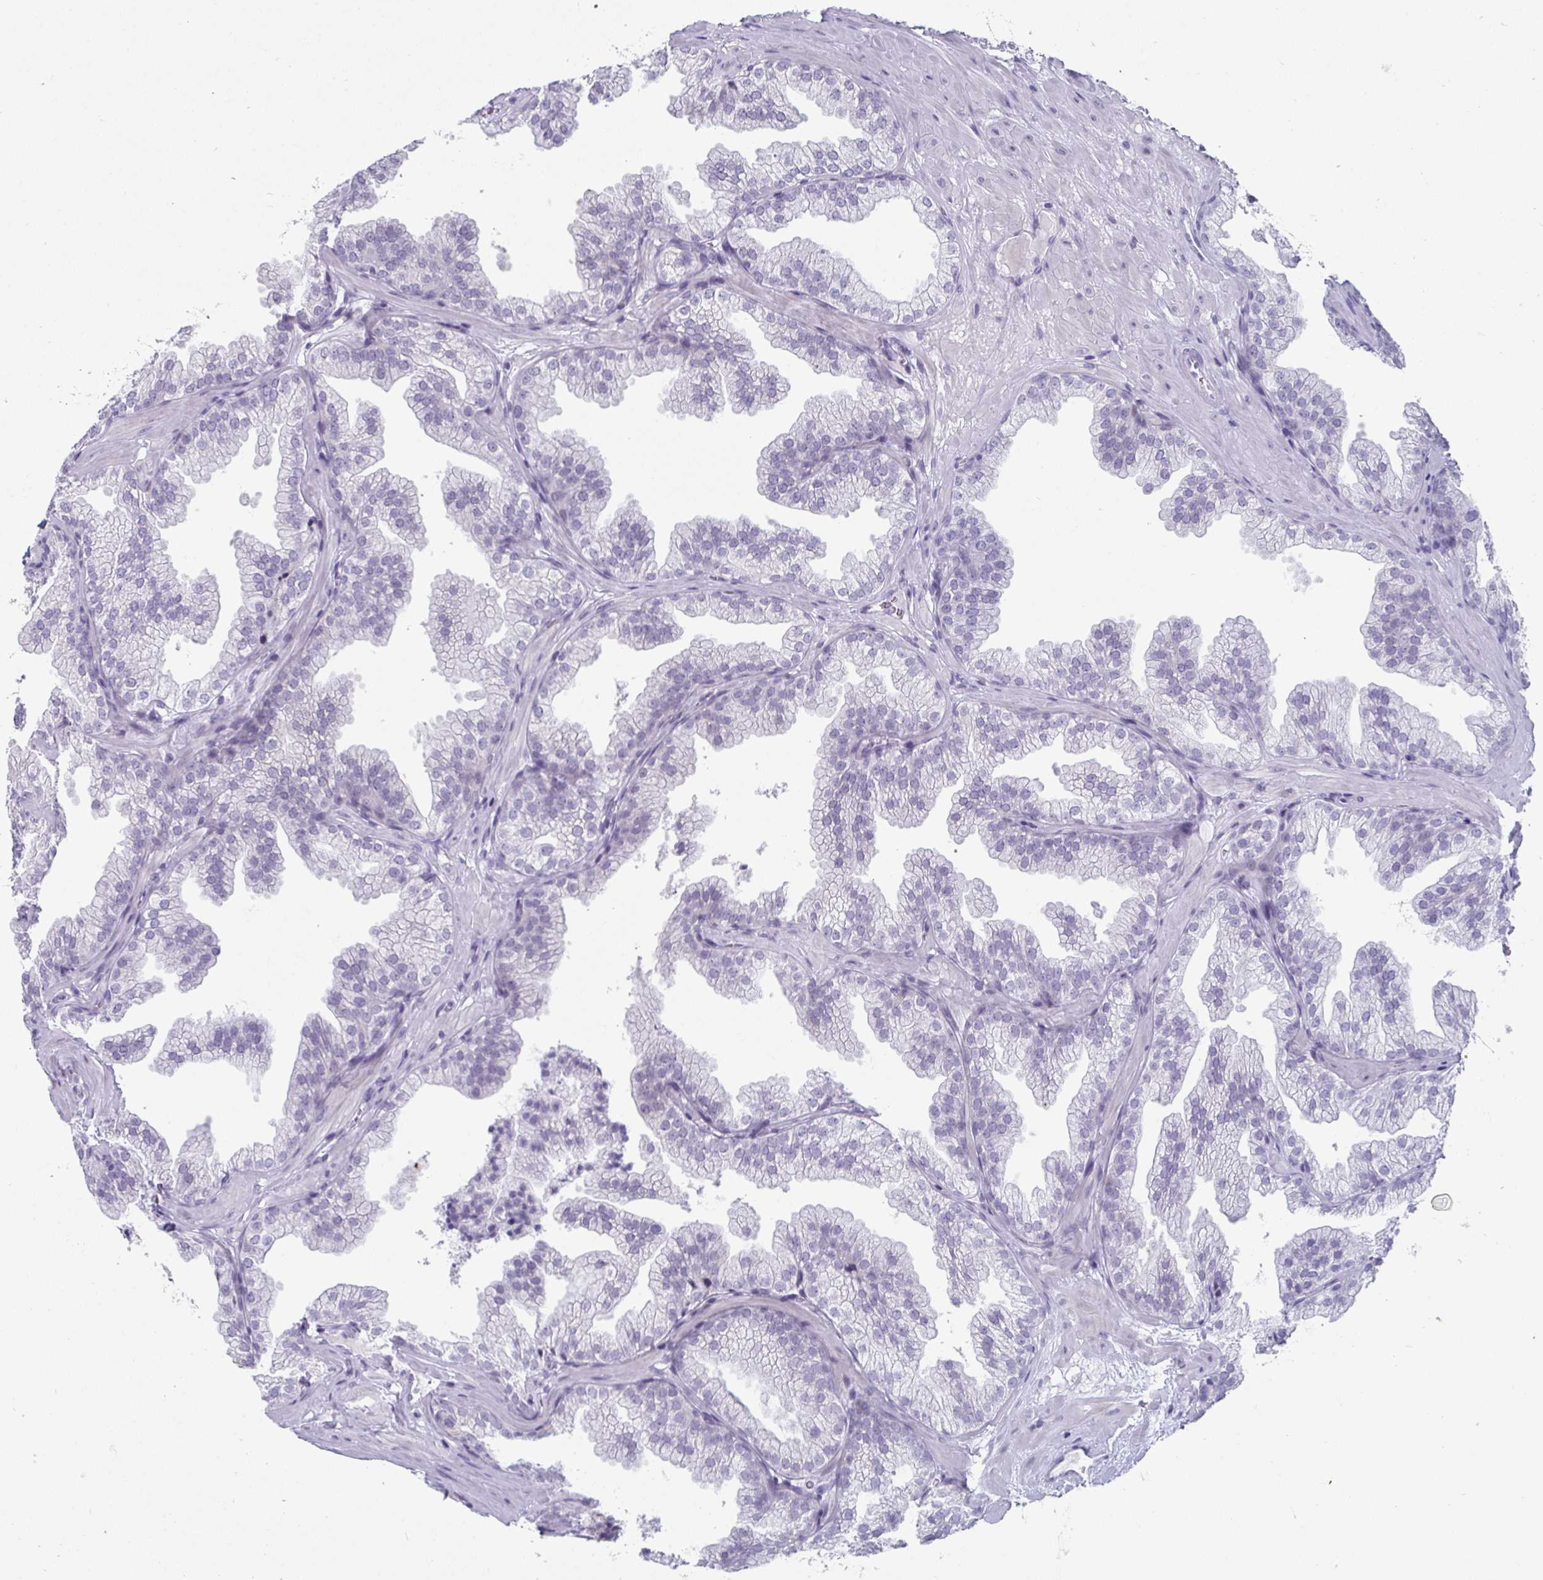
{"staining": {"intensity": "negative", "quantity": "none", "location": "none"}, "tissue": "prostate", "cell_type": "Glandular cells", "image_type": "normal", "snomed": [{"axis": "morphology", "description": "Normal tissue, NOS"}, {"axis": "topography", "description": "Prostate"}], "caption": "Immunohistochemistry (IHC) of benign human prostate demonstrates no staining in glandular cells. The staining is performed using DAB (3,3'-diaminobenzidine) brown chromogen with nuclei counter-stained in using hematoxylin.", "gene": "VSIG10L", "patient": {"sex": "male", "age": 37}}